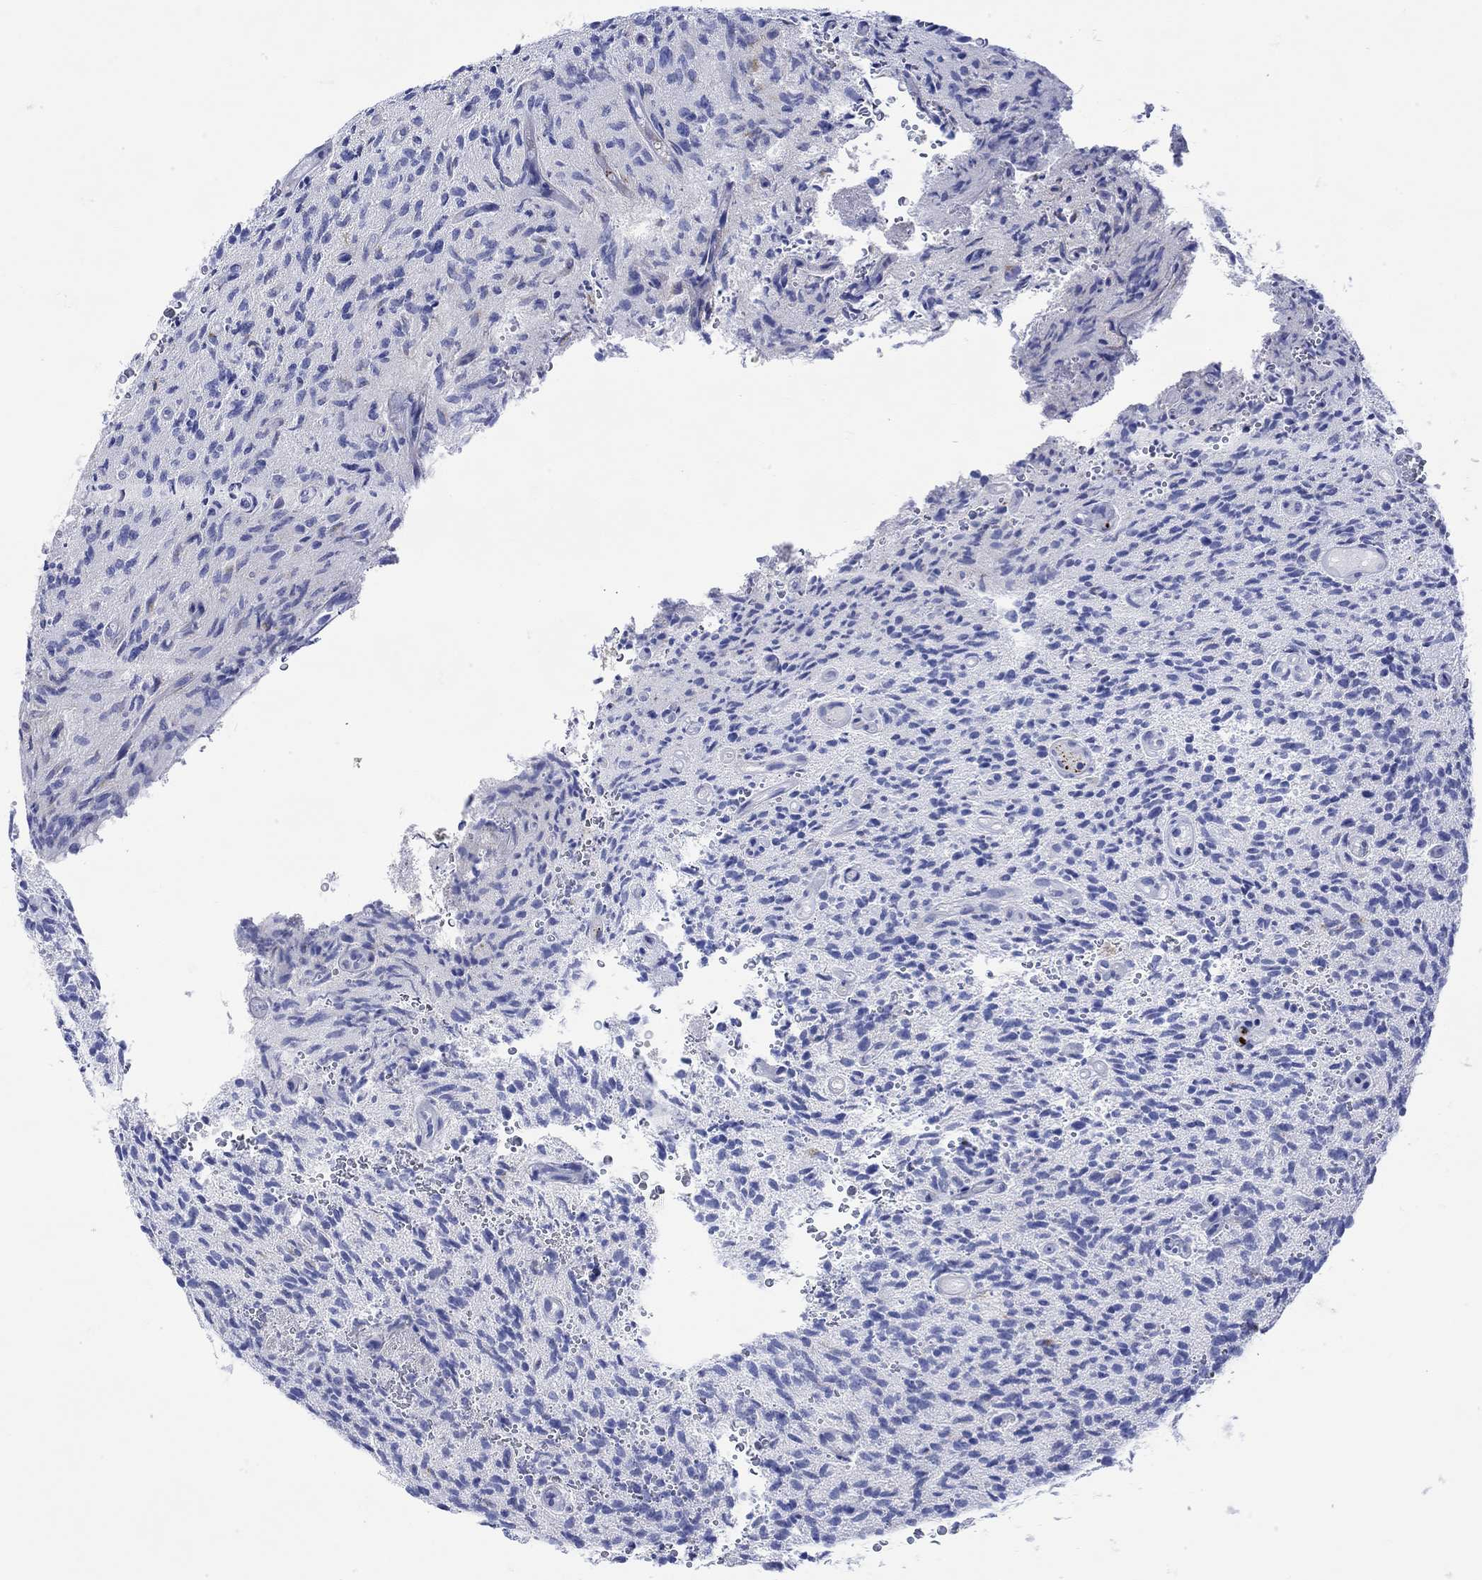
{"staining": {"intensity": "weak", "quantity": "25%-75%", "location": "cytoplasmic/membranous"}, "tissue": "glioma", "cell_type": "Tumor cells", "image_type": "cancer", "snomed": [{"axis": "morphology", "description": "Glioma, malignant, High grade"}, {"axis": "topography", "description": "Brain"}], "caption": "Protein expression analysis of human malignant glioma (high-grade) reveals weak cytoplasmic/membranous expression in approximately 25%-75% of tumor cells. (DAB (3,3'-diaminobenzidine) IHC with brightfield microscopy, high magnification).", "gene": "ANKMY1", "patient": {"sex": "male", "age": 64}}